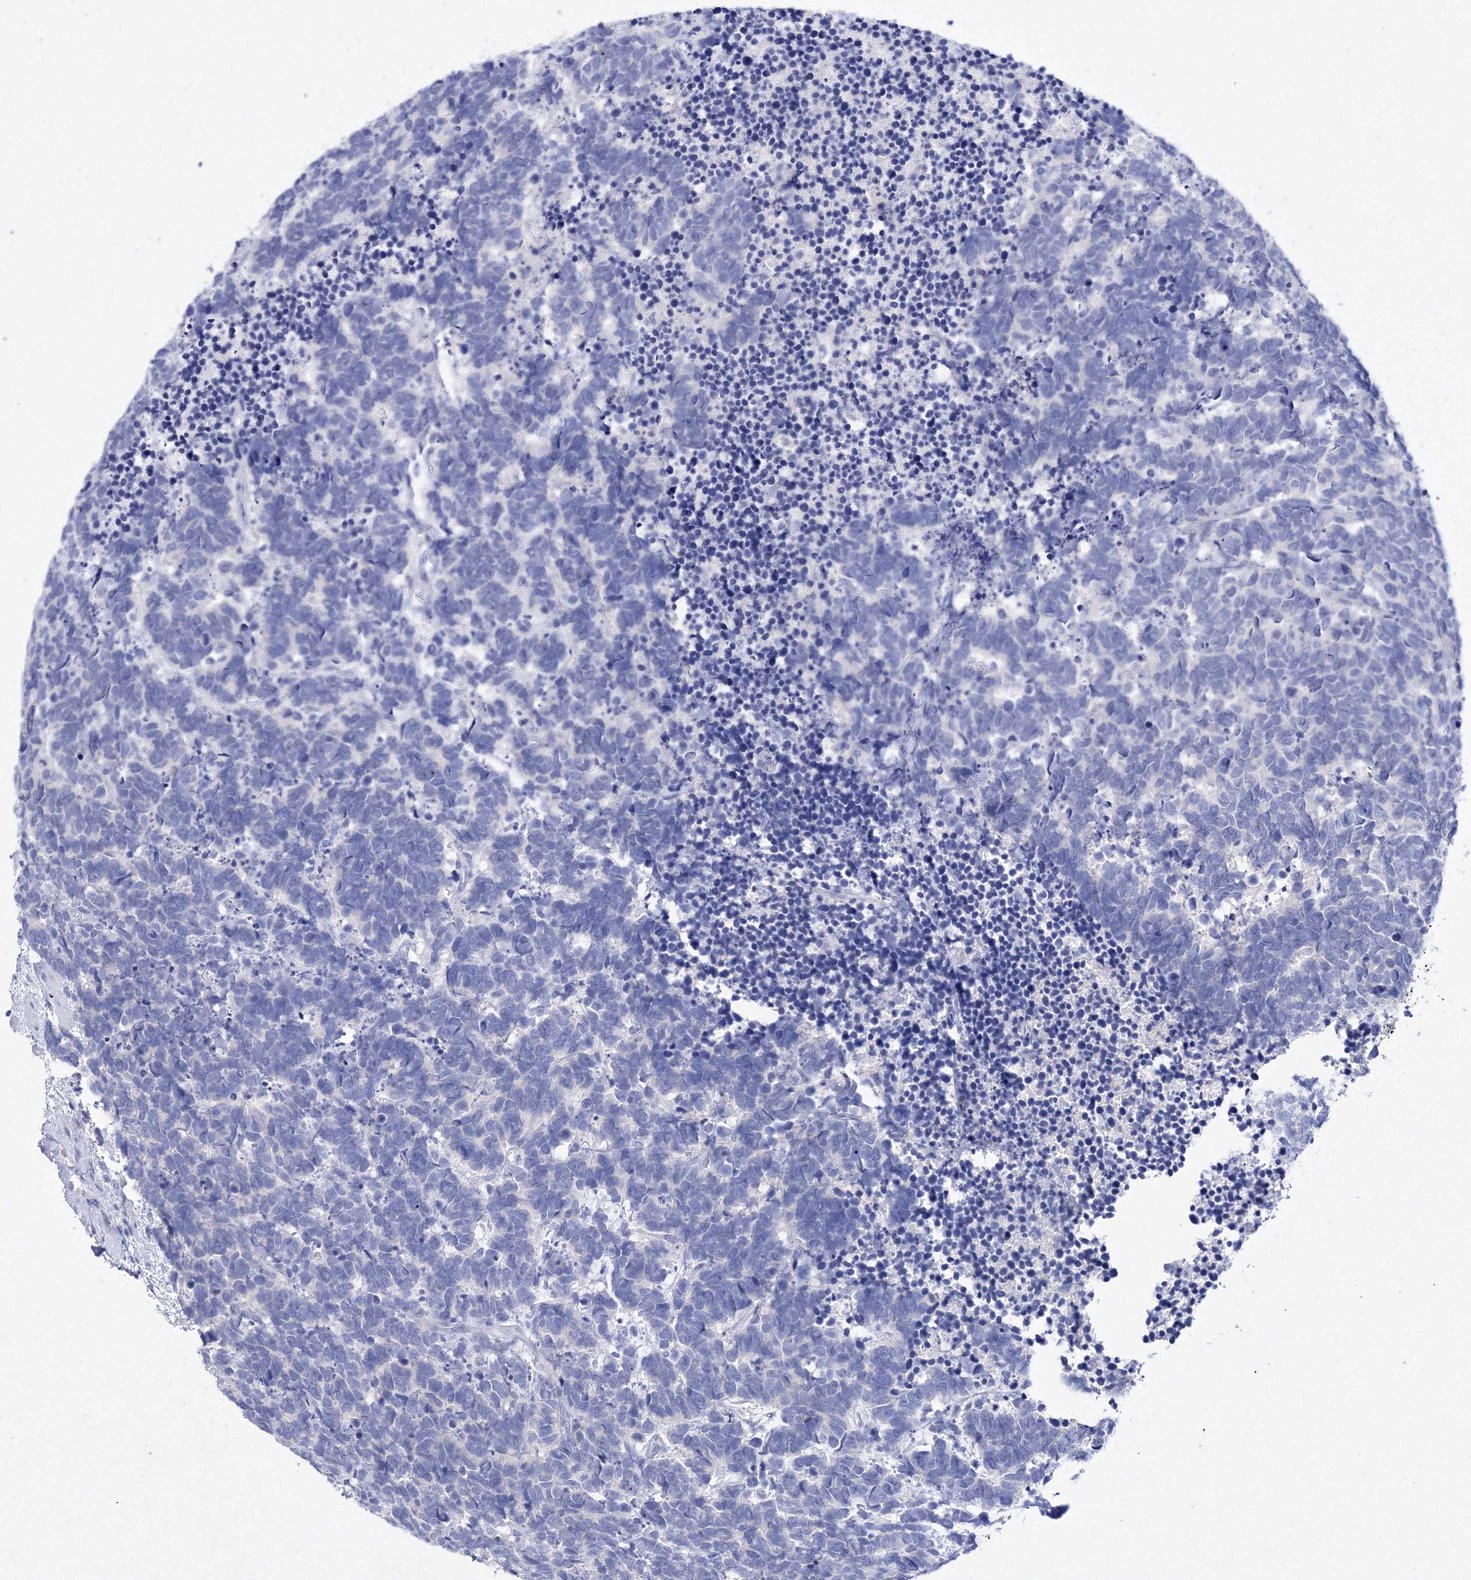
{"staining": {"intensity": "negative", "quantity": "none", "location": "none"}, "tissue": "carcinoid", "cell_type": "Tumor cells", "image_type": "cancer", "snomed": [{"axis": "morphology", "description": "Carcinoma, NOS"}, {"axis": "morphology", "description": "Carcinoid, malignant, NOS"}, {"axis": "topography", "description": "Urinary bladder"}], "caption": "A photomicrograph of human carcinoid (malignant) is negative for staining in tumor cells.", "gene": "GPN1", "patient": {"sex": "male", "age": 57}}